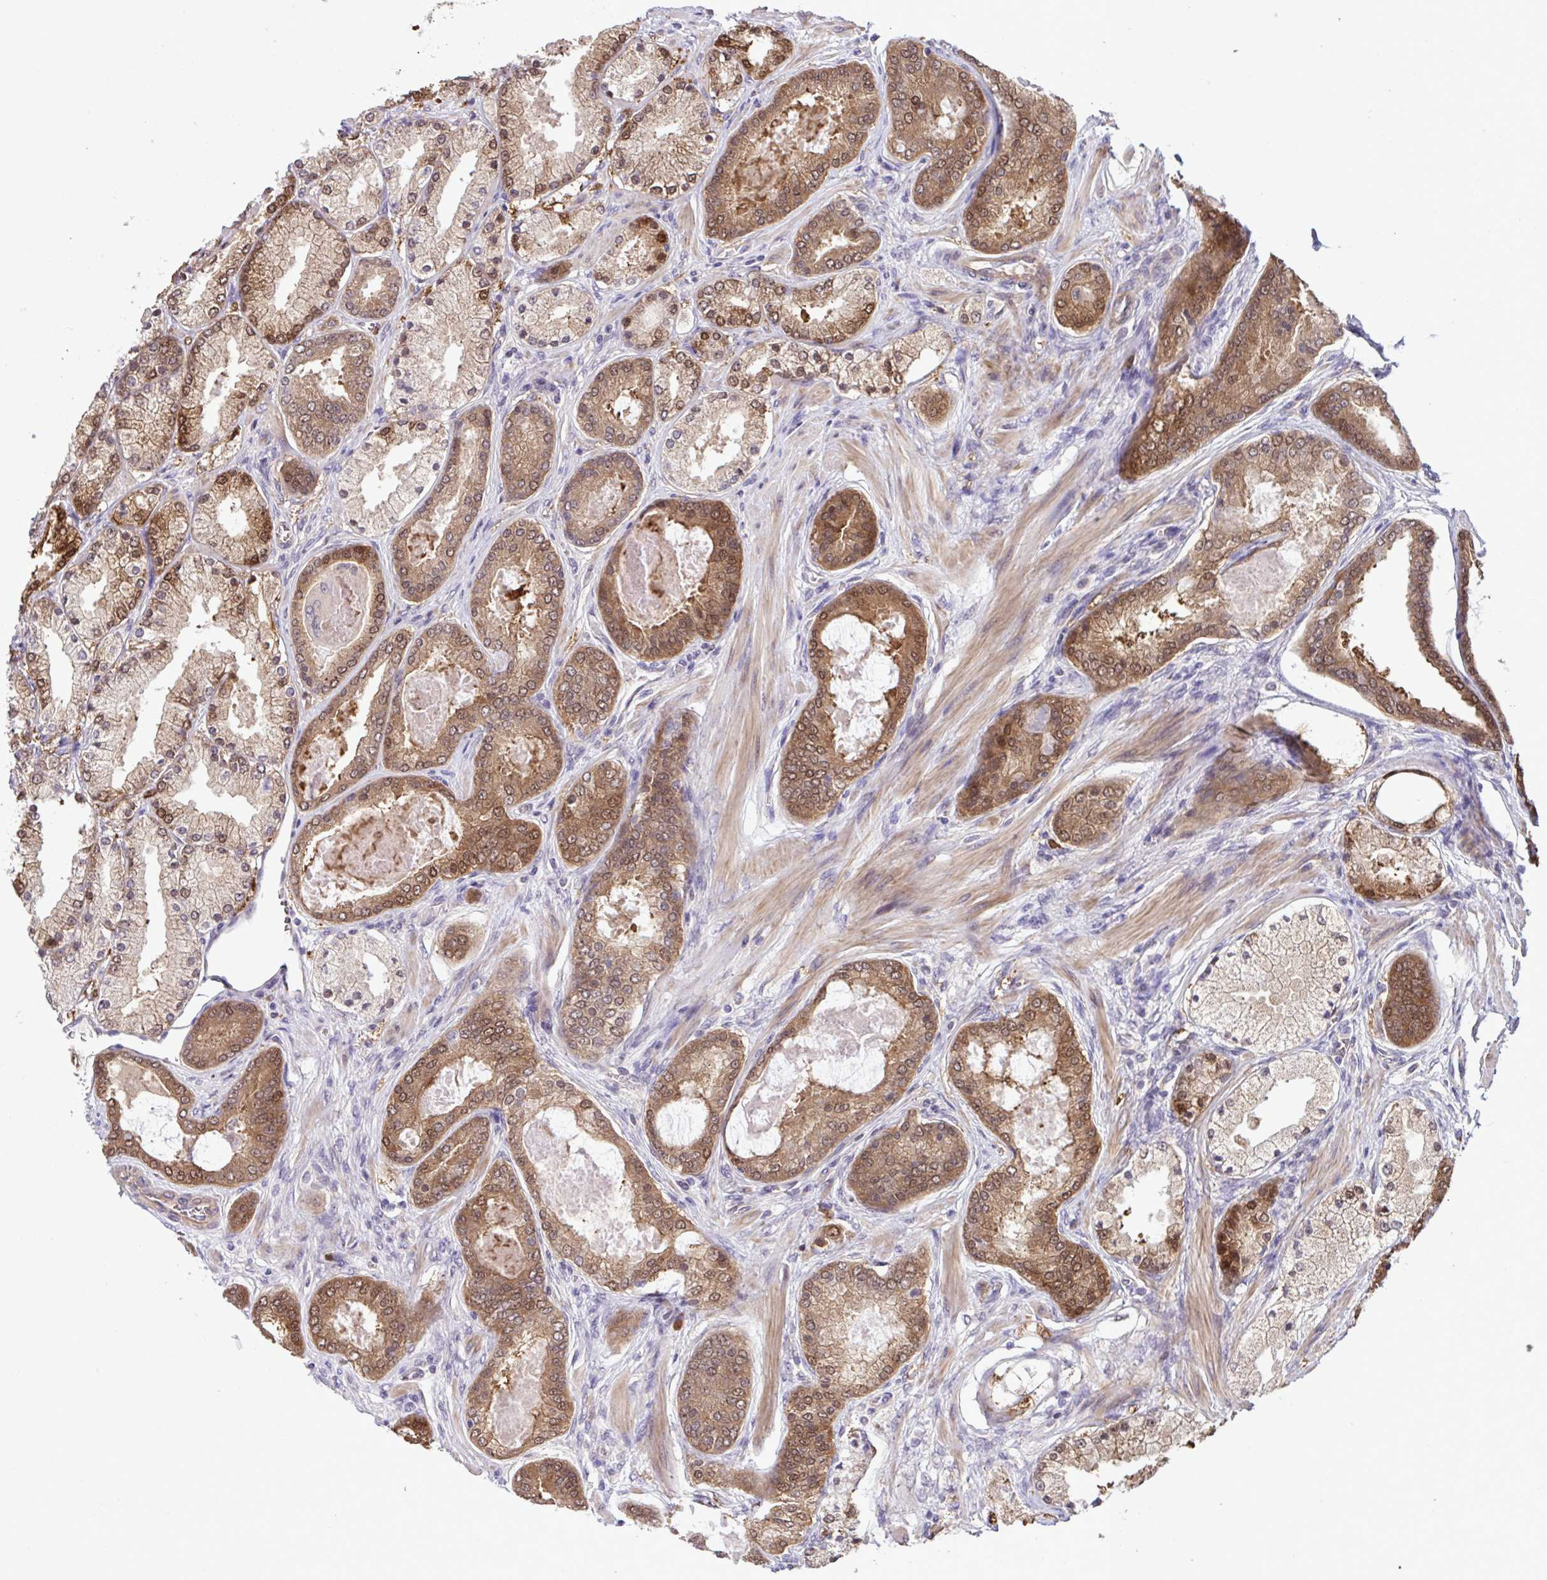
{"staining": {"intensity": "moderate", "quantity": ">75%", "location": "cytoplasmic/membranous,nuclear"}, "tissue": "prostate cancer", "cell_type": "Tumor cells", "image_type": "cancer", "snomed": [{"axis": "morphology", "description": "Adenocarcinoma, High grade"}, {"axis": "topography", "description": "Prostate"}], "caption": "Protein staining by immunohistochemistry (IHC) reveals moderate cytoplasmic/membranous and nuclear expression in about >75% of tumor cells in adenocarcinoma (high-grade) (prostate).", "gene": "CMPK1", "patient": {"sex": "male", "age": 63}}